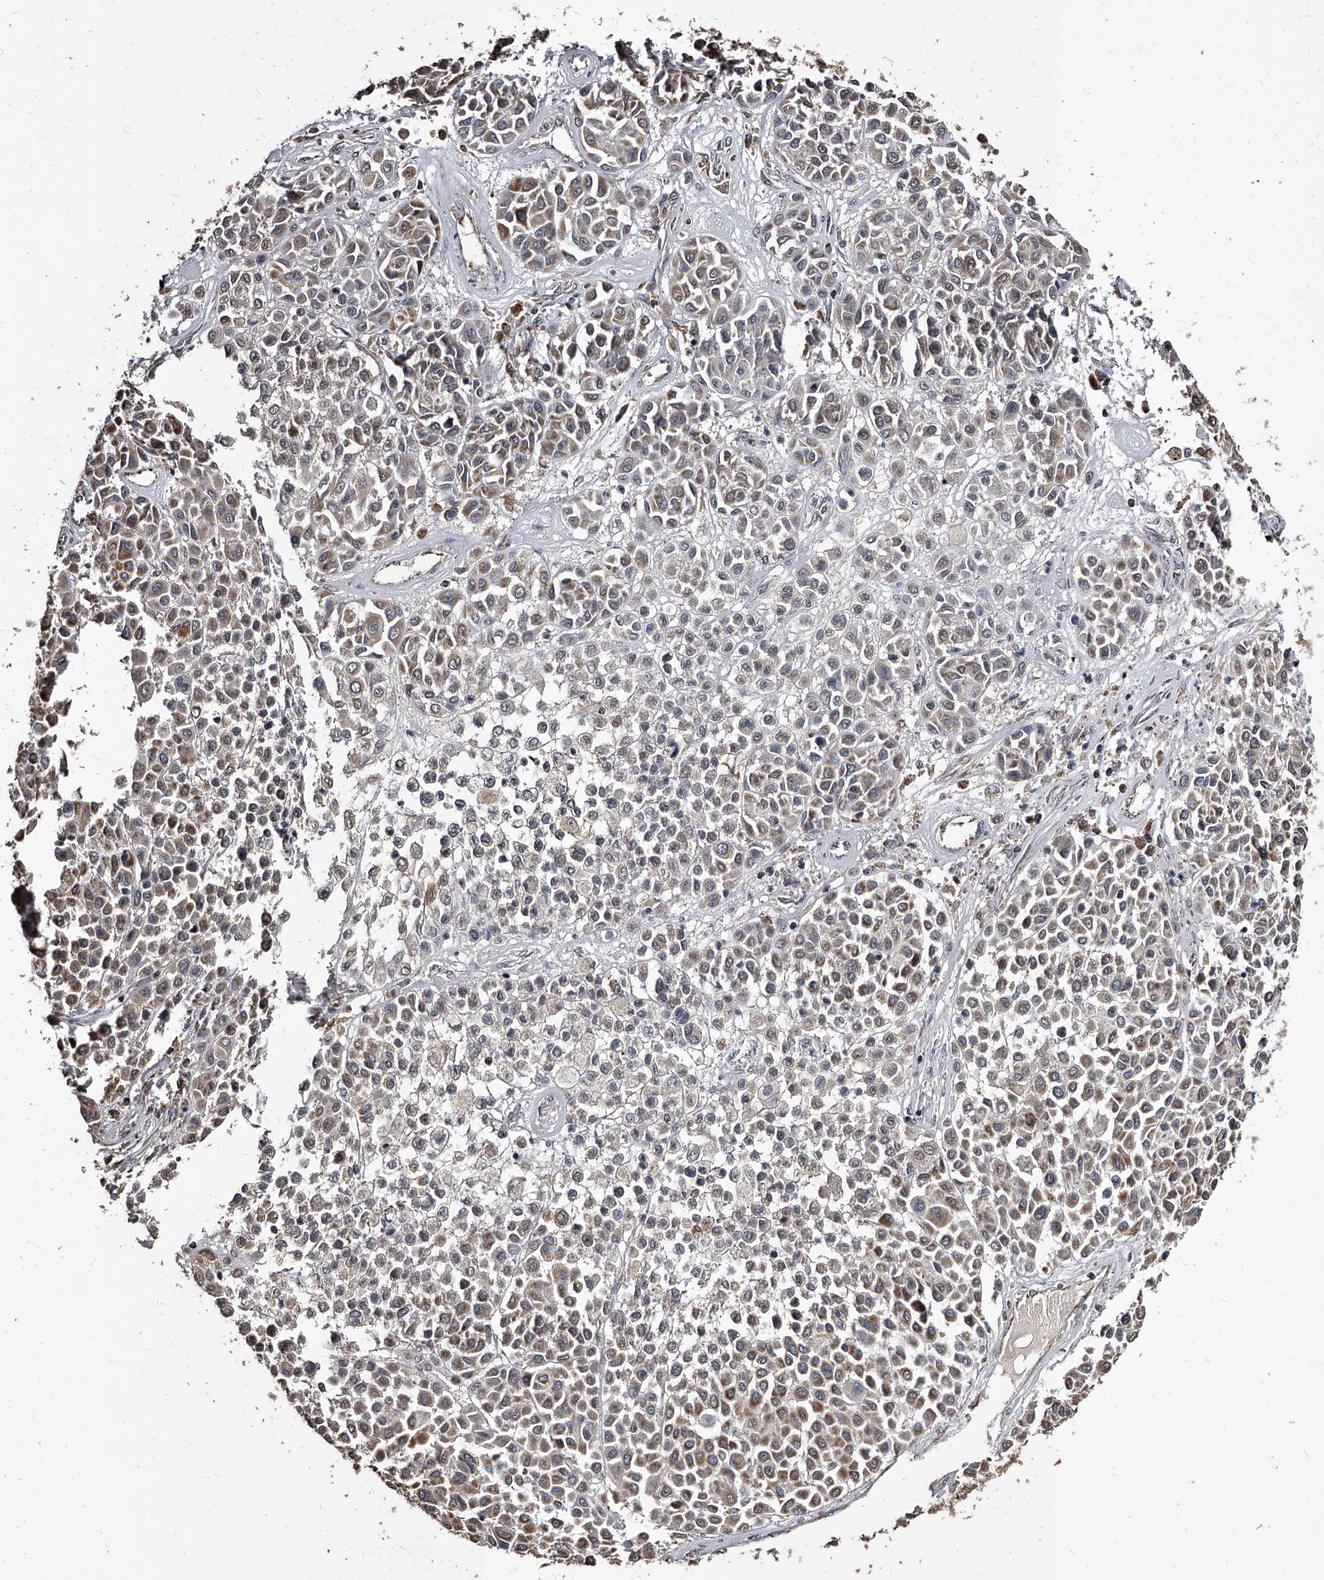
{"staining": {"intensity": "weak", "quantity": ">75%", "location": "cytoplasmic/membranous"}, "tissue": "melanoma", "cell_type": "Tumor cells", "image_type": "cancer", "snomed": [{"axis": "morphology", "description": "Malignant melanoma, Metastatic site"}, {"axis": "topography", "description": "Soft tissue"}], "caption": "Tumor cells demonstrate low levels of weak cytoplasmic/membranous expression in approximately >75% of cells in human malignant melanoma (metastatic site).", "gene": "GPR183", "patient": {"sex": "male", "age": 41}}